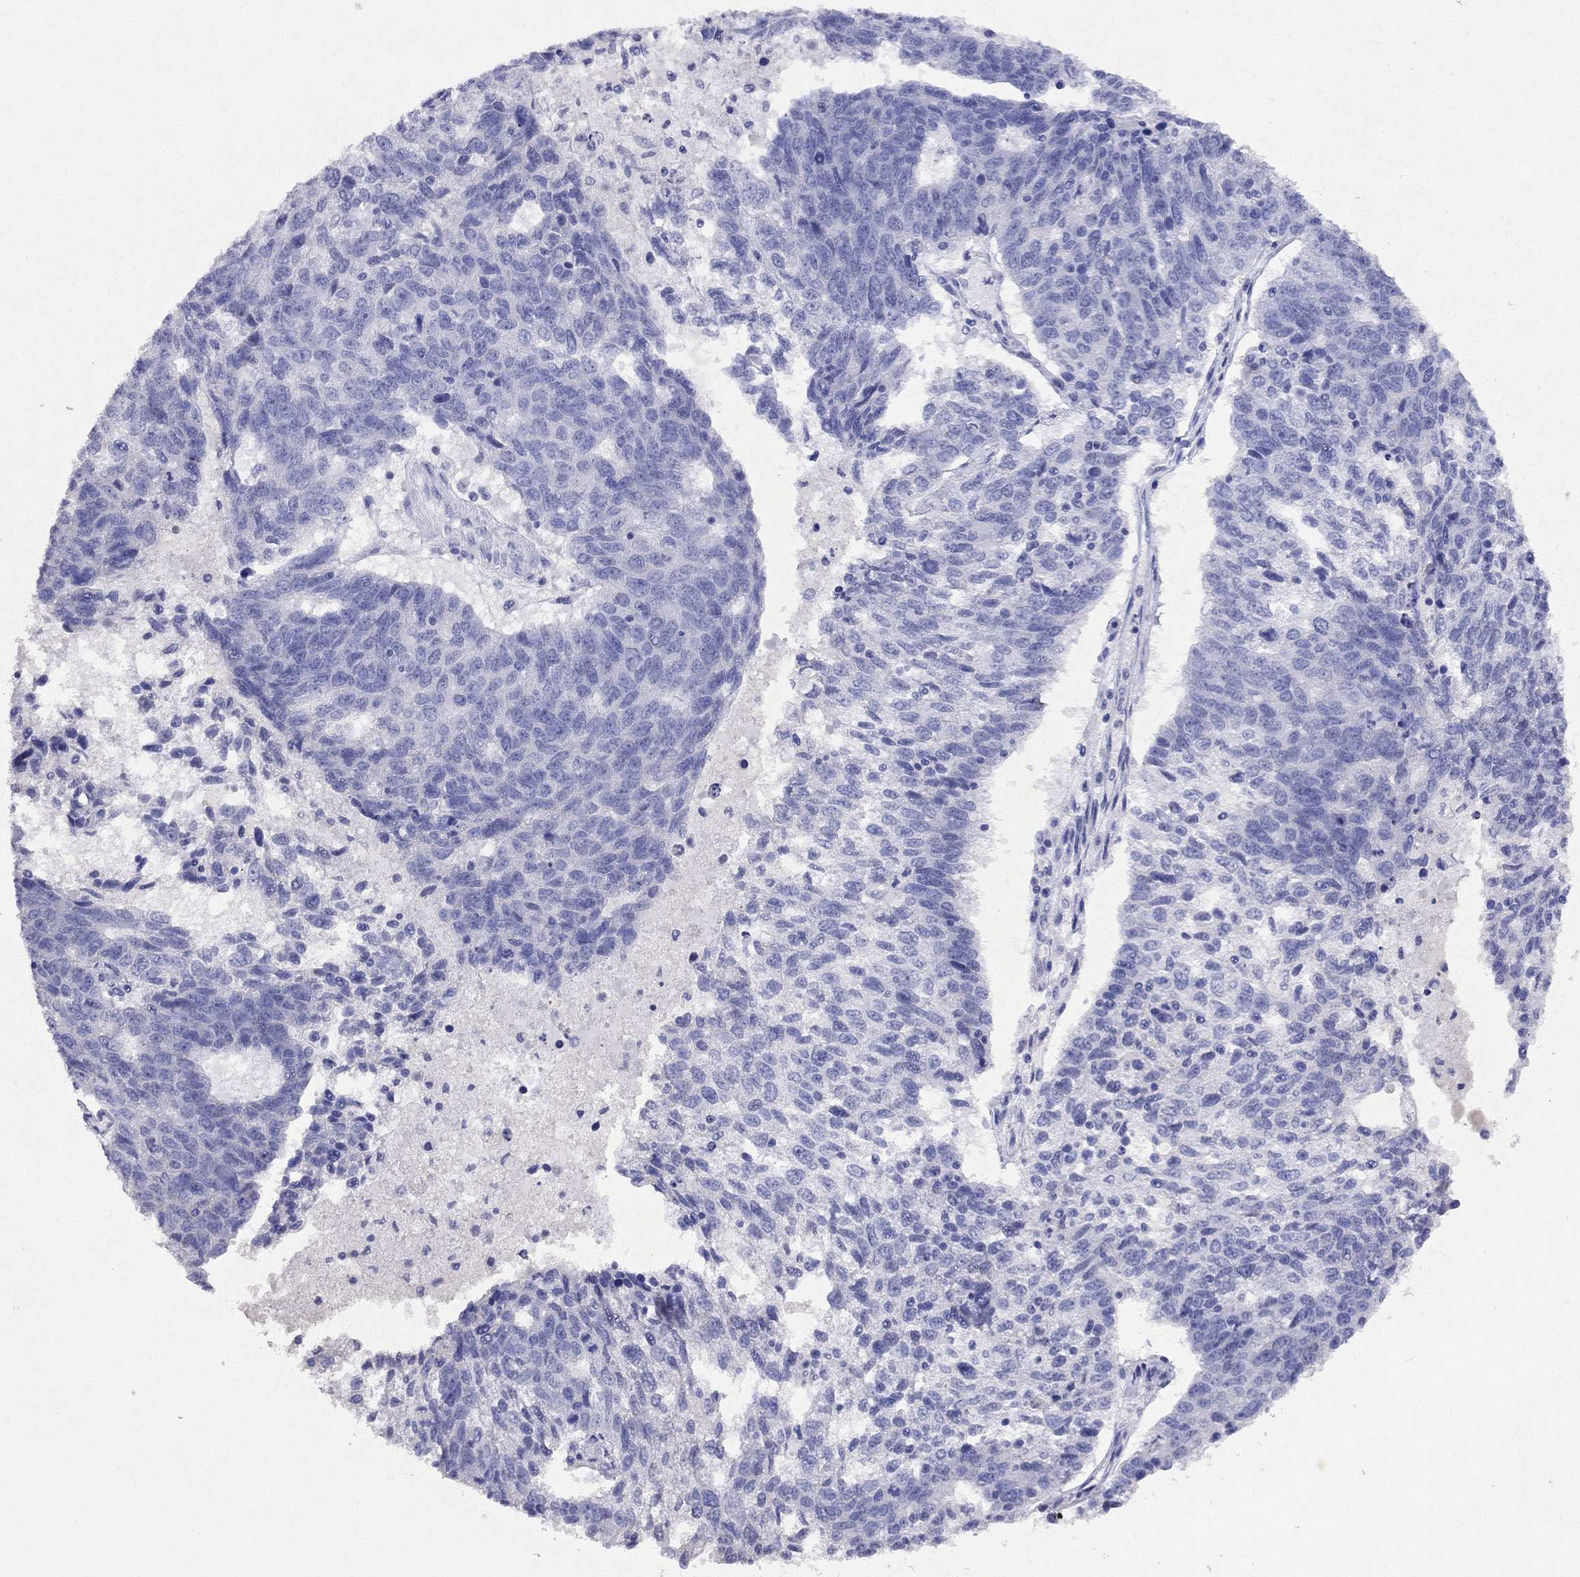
{"staining": {"intensity": "negative", "quantity": "none", "location": "none"}, "tissue": "ovarian cancer", "cell_type": "Tumor cells", "image_type": "cancer", "snomed": [{"axis": "morphology", "description": "Cystadenocarcinoma, serous, NOS"}, {"axis": "topography", "description": "Ovary"}], "caption": "A histopathology image of ovarian cancer (serous cystadenocarcinoma) stained for a protein demonstrates no brown staining in tumor cells.", "gene": "ARMC12", "patient": {"sex": "female", "age": 71}}